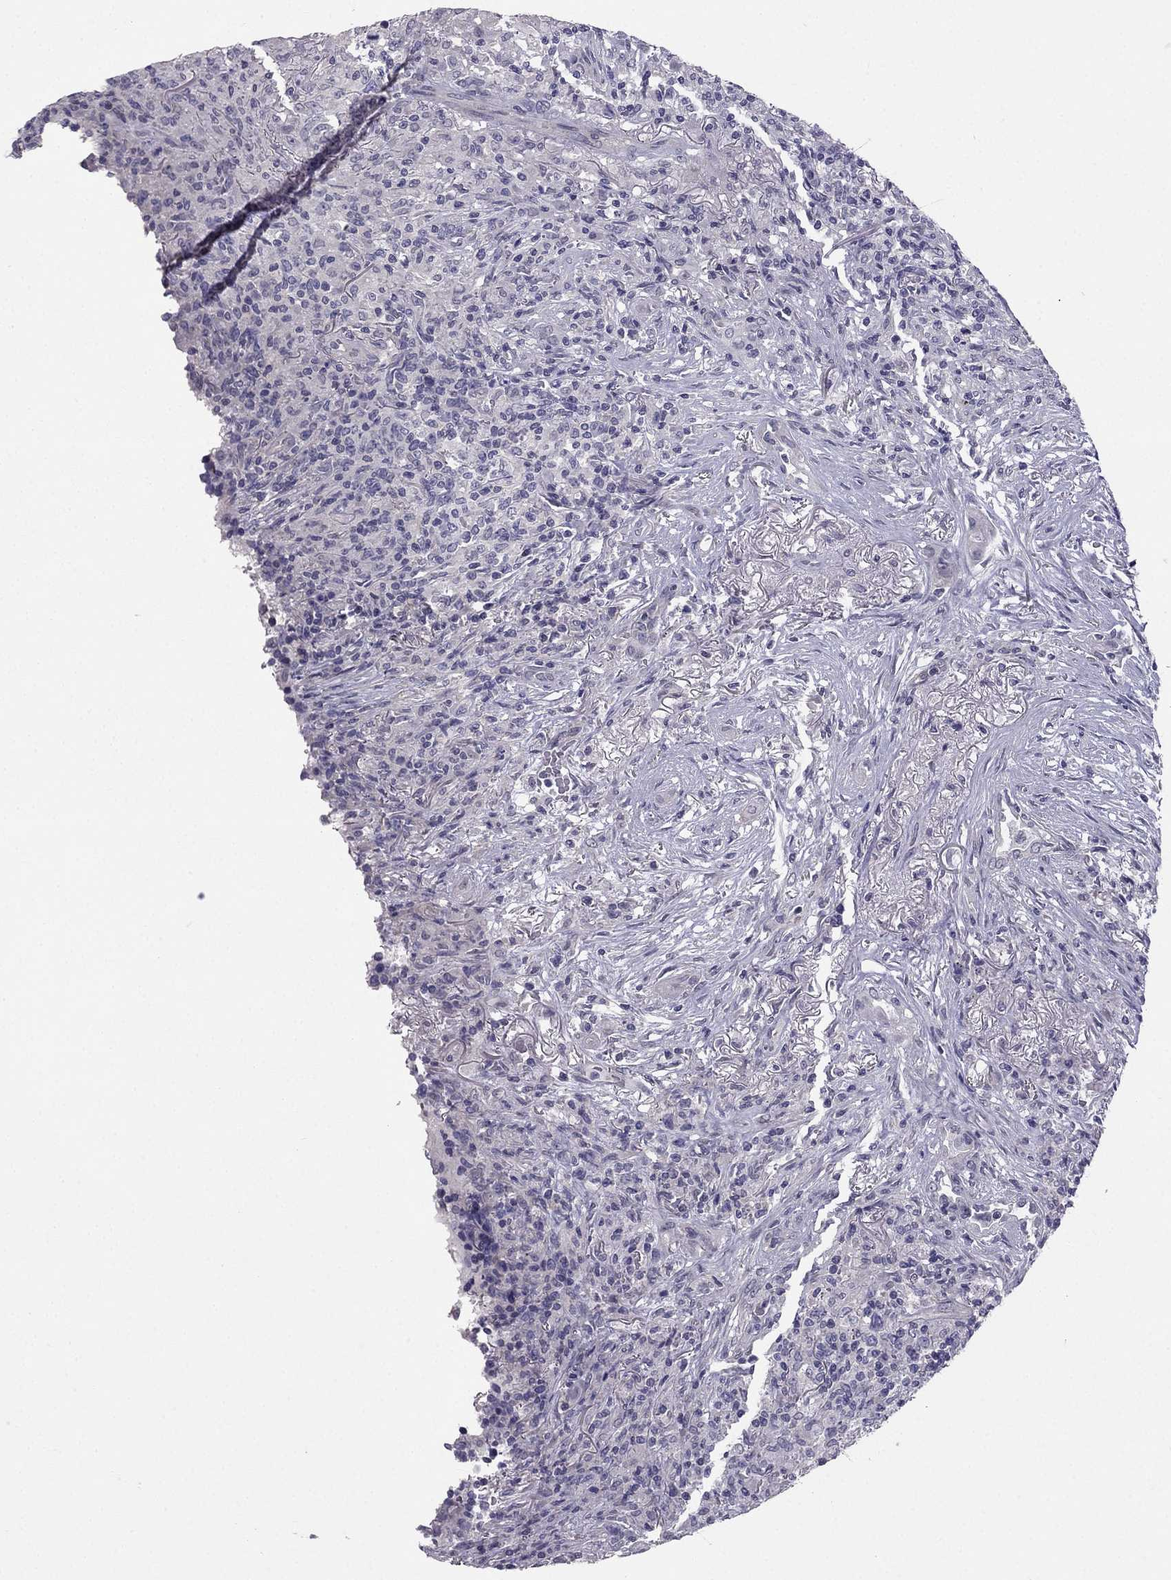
{"staining": {"intensity": "negative", "quantity": "none", "location": "none"}, "tissue": "lymphoma", "cell_type": "Tumor cells", "image_type": "cancer", "snomed": [{"axis": "morphology", "description": "Malignant lymphoma, non-Hodgkin's type, High grade"}, {"axis": "topography", "description": "Lung"}], "caption": "Malignant lymphoma, non-Hodgkin's type (high-grade) stained for a protein using immunohistochemistry reveals no expression tumor cells.", "gene": "HSFX1", "patient": {"sex": "male", "age": 79}}